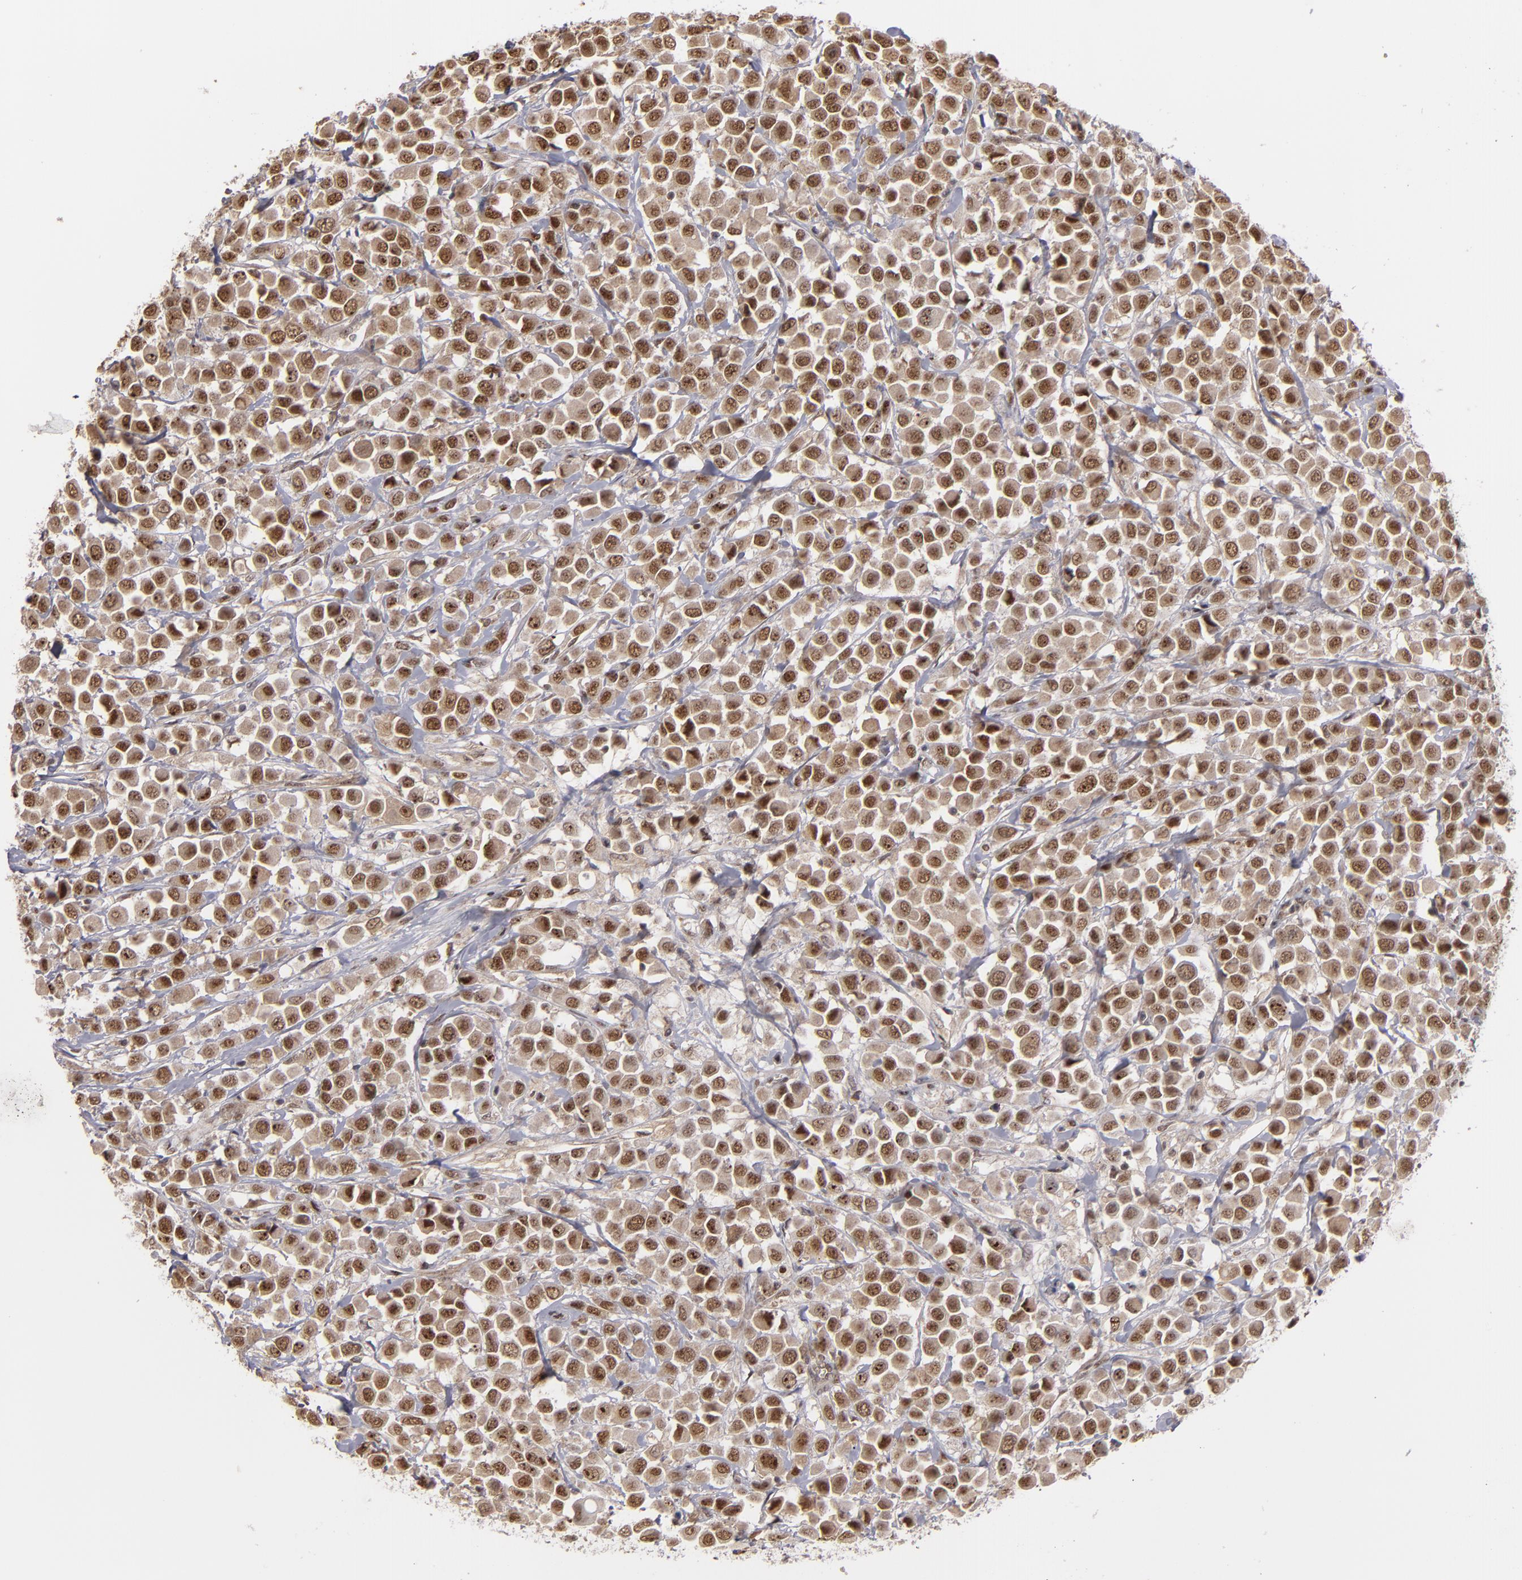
{"staining": {"intensity": "moderate", "quantity": ">75%", "location": "nuclear"}, "tissue": "breast cancer", "cell_type": "Tumor cells", "image_type": "cancer", "snomed": [{"axis": "morphology", "description": "Duct carcinoma"}, {"axis": "topography", "description": "Breast"}], "caption": "Tumor cells demonstrate medium levels of moderate nuclear staining in approximately >75% of cells in human breast cancer (infiltrating ductal carcinoma). Nuclei are stained in blue.", "gene": "ZNF234", "patient": {"sex": "female", "age": 61}}